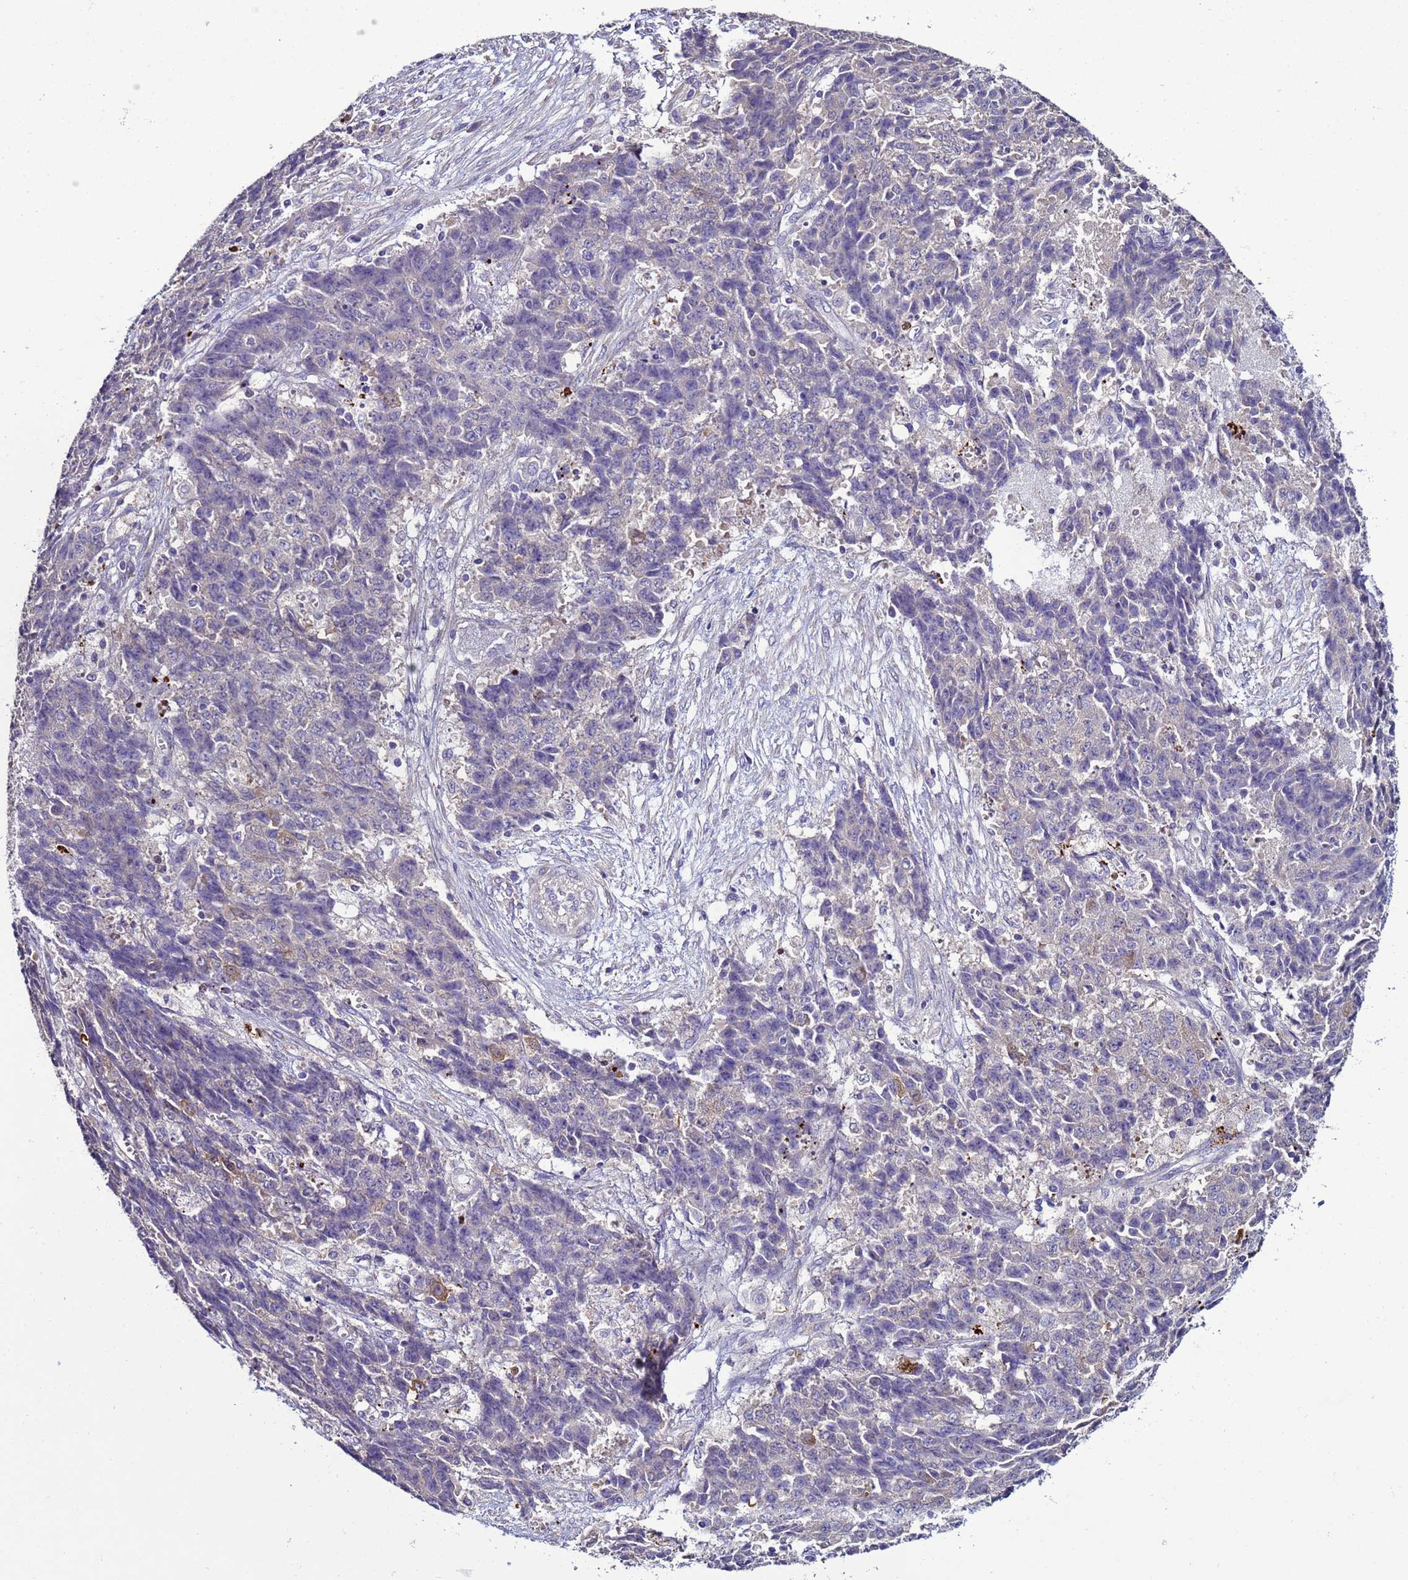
{"staining": {"intensity": "negative", "quantity": "none", "location": "none"}, "tissue": "ovarian cancer", "cell_type": "Tumor cells", "image_type": "cancer", "snomed": [{"axis": "morphology", "description": "Carcinoma, endometroid"}, {"axis": "topography", "description": "Ovary"}], "caption": "There is no significant positivity in tumor cells of ovarian cancer. (Brightfield microscopy of DAB IHC at high magnification).", "gene": "RABL2B", "patient": {"sex": "female", "age": 42}}